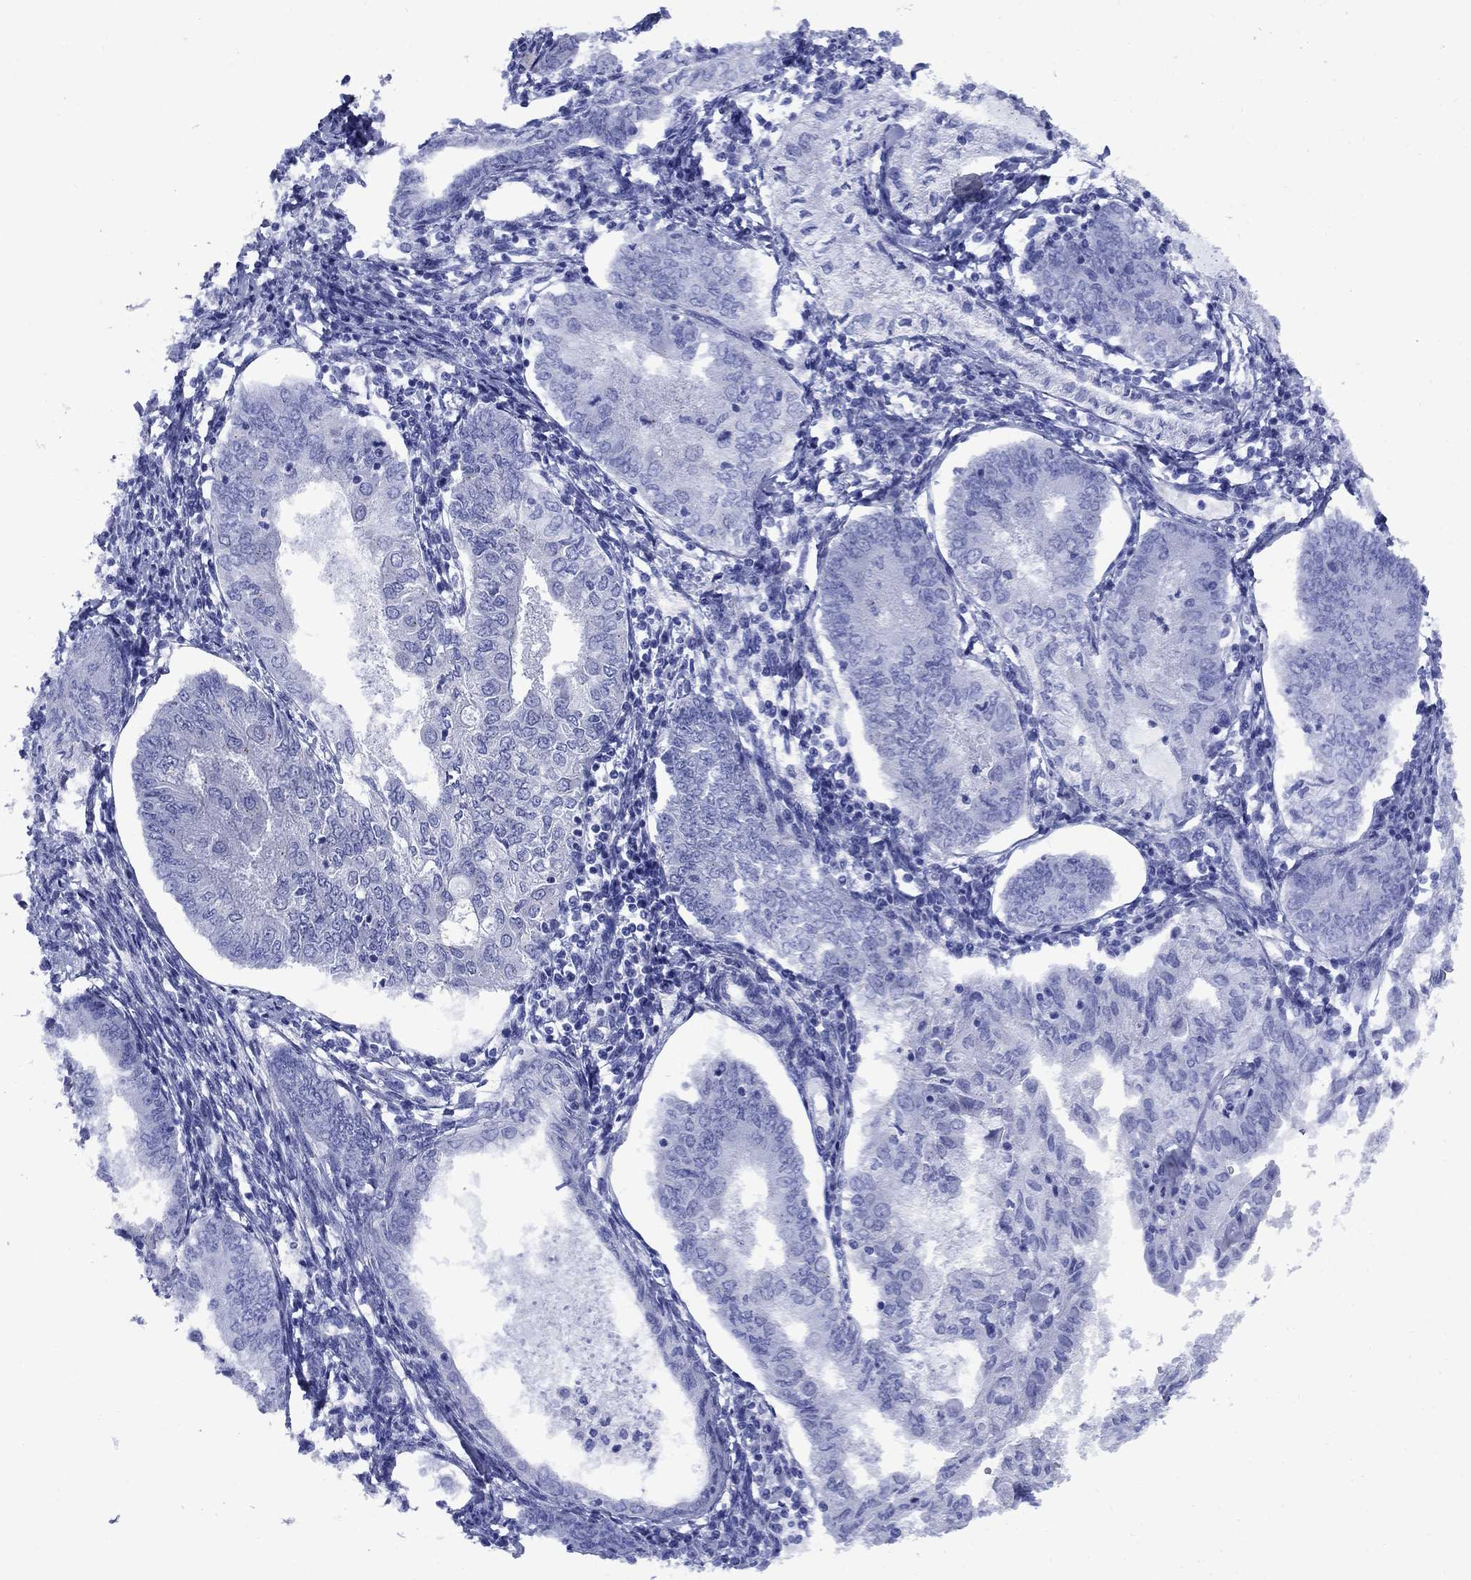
{"staining": {"intensity": "negative", "quantity": "none", "location": "none"}, "tissue": "endometrial cancer", "cell_type": "Tumor cells", "image_type": "cancer", "snomed": [{"axis": "morphology", "description": "Adenocarcinoma, NOS"}, {"axis": "topography", "description": "Endometrium"}], "caption": "IHC image of neoplastic tissue: human adenocarcinoma (endometrial) stained with DAB (3,3'-diaminobenzidine) exhibits no significant protein expression in tumor cells.", "gene": "SMCP", "patient": {"sex": "female", "age": 68}}